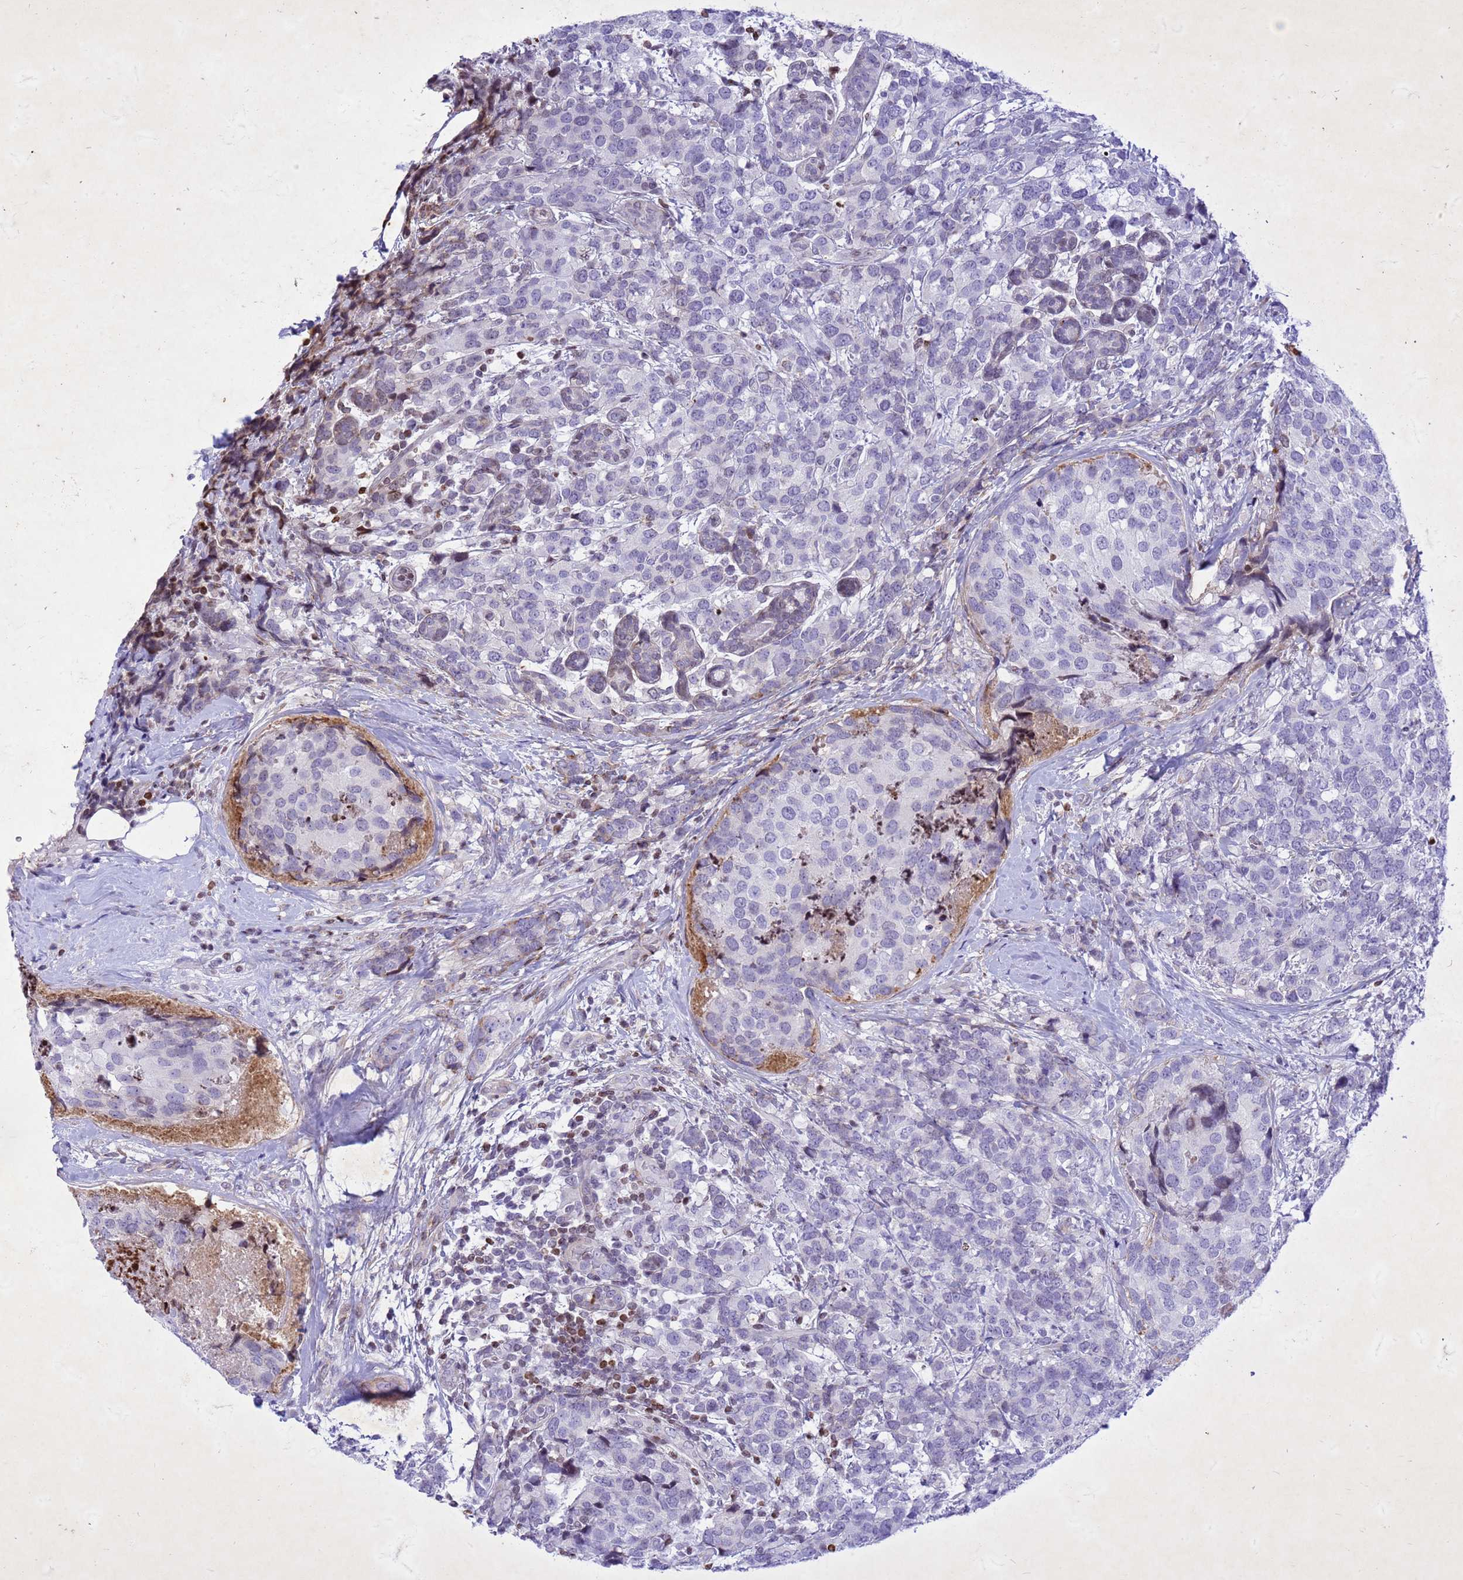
{"staining": {"intensity": "negative", "quantity": "none", "location": "none"}, "tissue": "breast cancer", "cell_type": "Tumor cells", "image_type": "cancer", "snomed": [{"axis": "morphology", "description": "Lobular carcinoma"}, {"axis": "topography", "description": "Breast"}], "caption": "DAB immunohistochemical staining of human lobular carcinoma (breast) reveals no significant positivity in tumor cells.", "gene": "COPS9", "patient": {"sex": "female", "age": 59}}